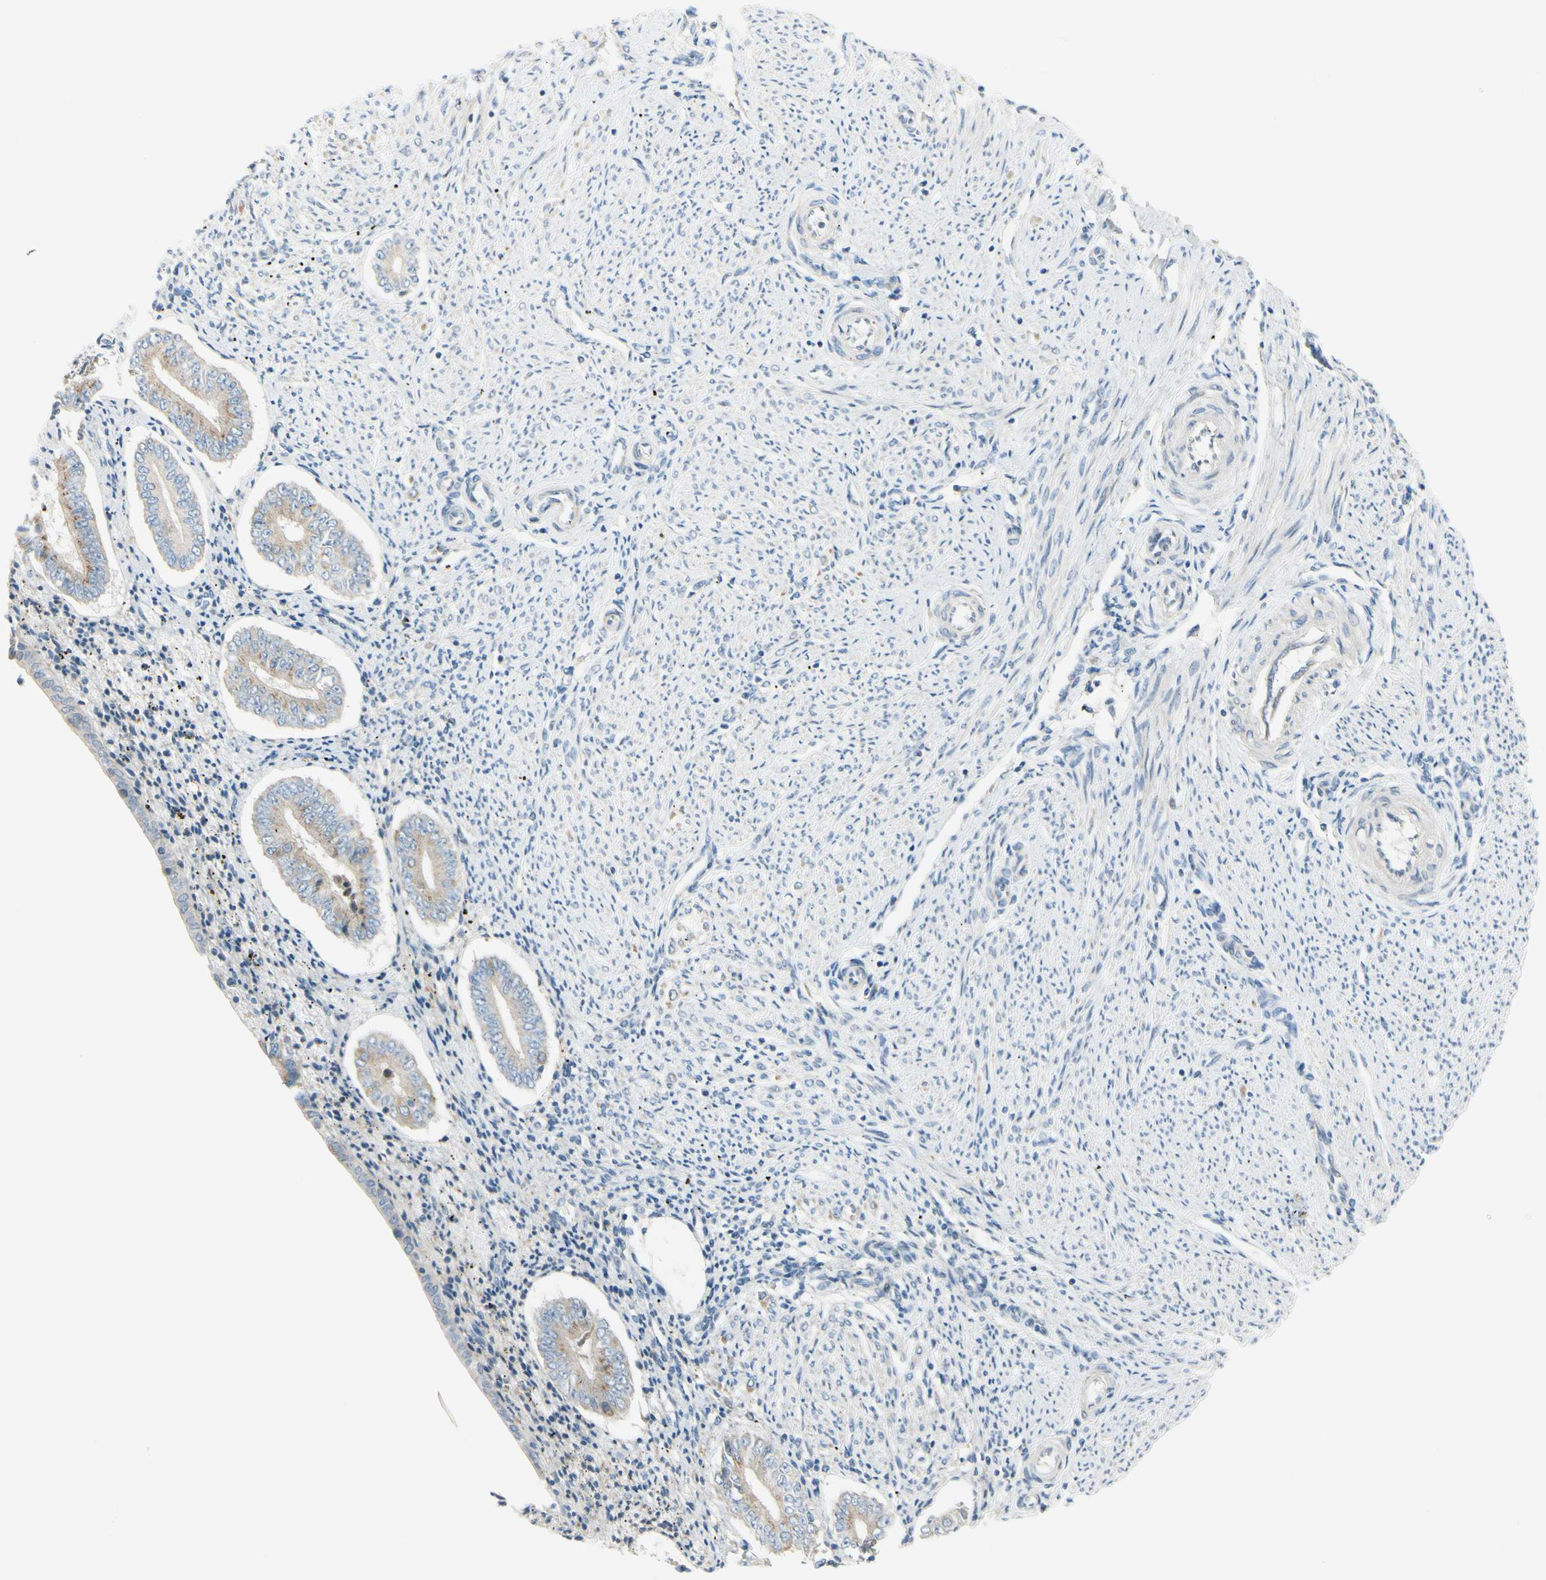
{"staining": {"intensity": "negative", "quantity": "none", "location": "none"}, "tissue": "endometrium", "cell_type": "Cells in endometrial stroma", "image_type": "normal", "snomed": [{"axis": "morphology", "description": "Normal tissue, NOS"}, {"axis": "topography", "description": "Endometrium"}], "caption": "Immunohistochemical staining of benign human endometrium displays no significant staining in cells in endometrial stroma.", "gene": "GALNT5", "patient": {"sex": "female", "age": 42}}